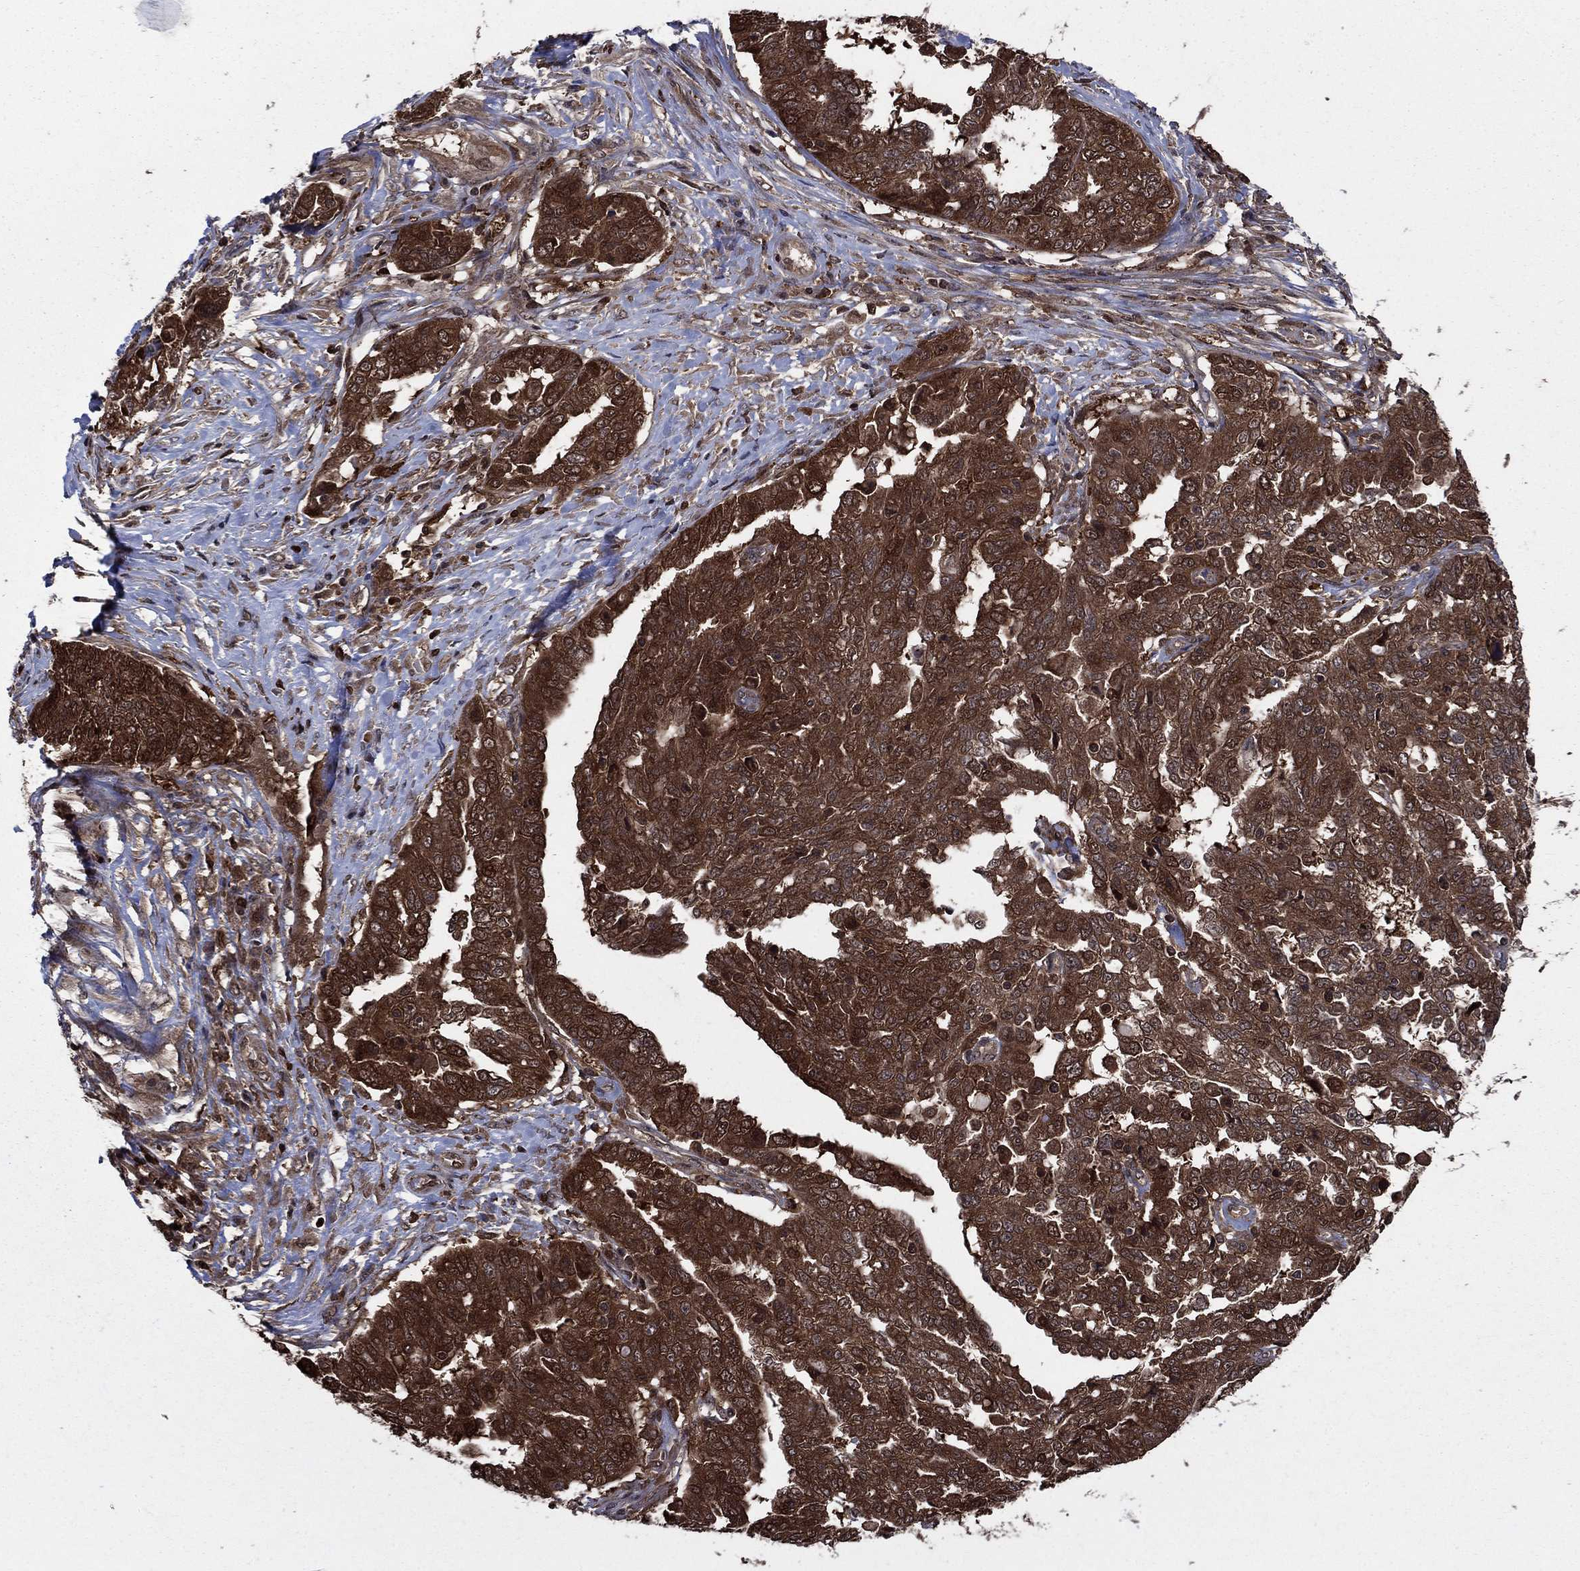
{"staining": {"intensity": "strong", "quantity": ">75%", "location": "cytoplasmic/membranous"}, "tissue": "ovarian cancer", "cell_type": "Tumor cells", "image_type": "cancer", "snomed": [{"axis": "morphology", "description": "Cystadenocarcinoma, serous, NOS"}, {"axis": "topography", "description": "Ovary"}], "caption": "The histopathology image exhibits a brown stain indicating the presence of a protein in the cytoplasmic/membranous of tumor cells in ovarian cancer (serous cystadenocarcinoma).", "gene": "CACYBP", "patient": {"sex": "female", "age": 67}}